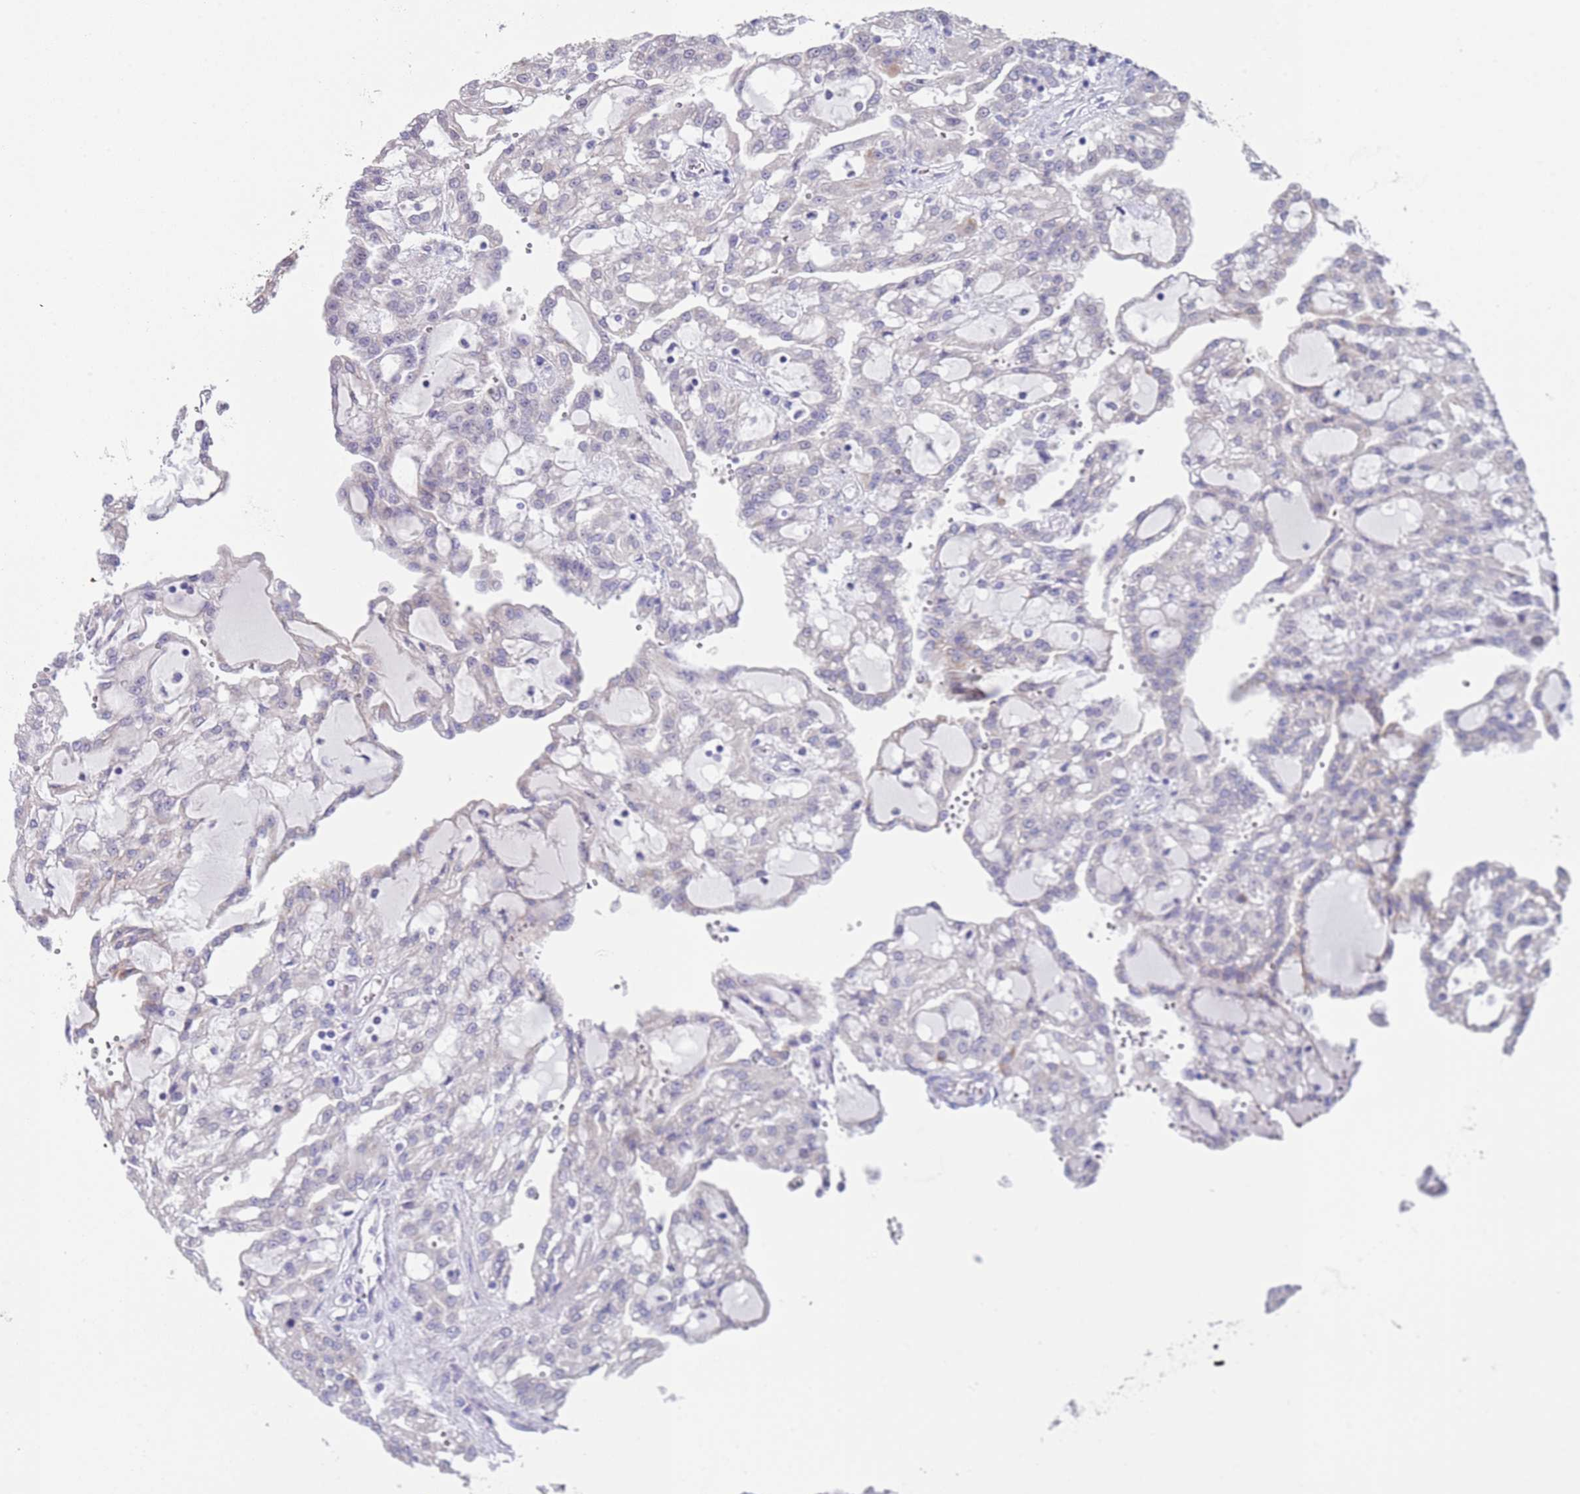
{"staining": {"intensity": "negative", "quantity": "none", "location": "none"}, "tissue": "renal cancer", "cell_type": "Tumor cells", "image_type": "cancer", "snomed": [{"axis": "morphology", "description": "Adenocarcinoma, NOS"}, {"axis": "topography", "description": "Kidney"}], "caption": "Renal cancer (adenocarcinoma) was stained to show a protein in brown. There is no significant expression in tumor cells.", "gene": "SPIRE2", "patient": {"sex": "male", "age": 63}}